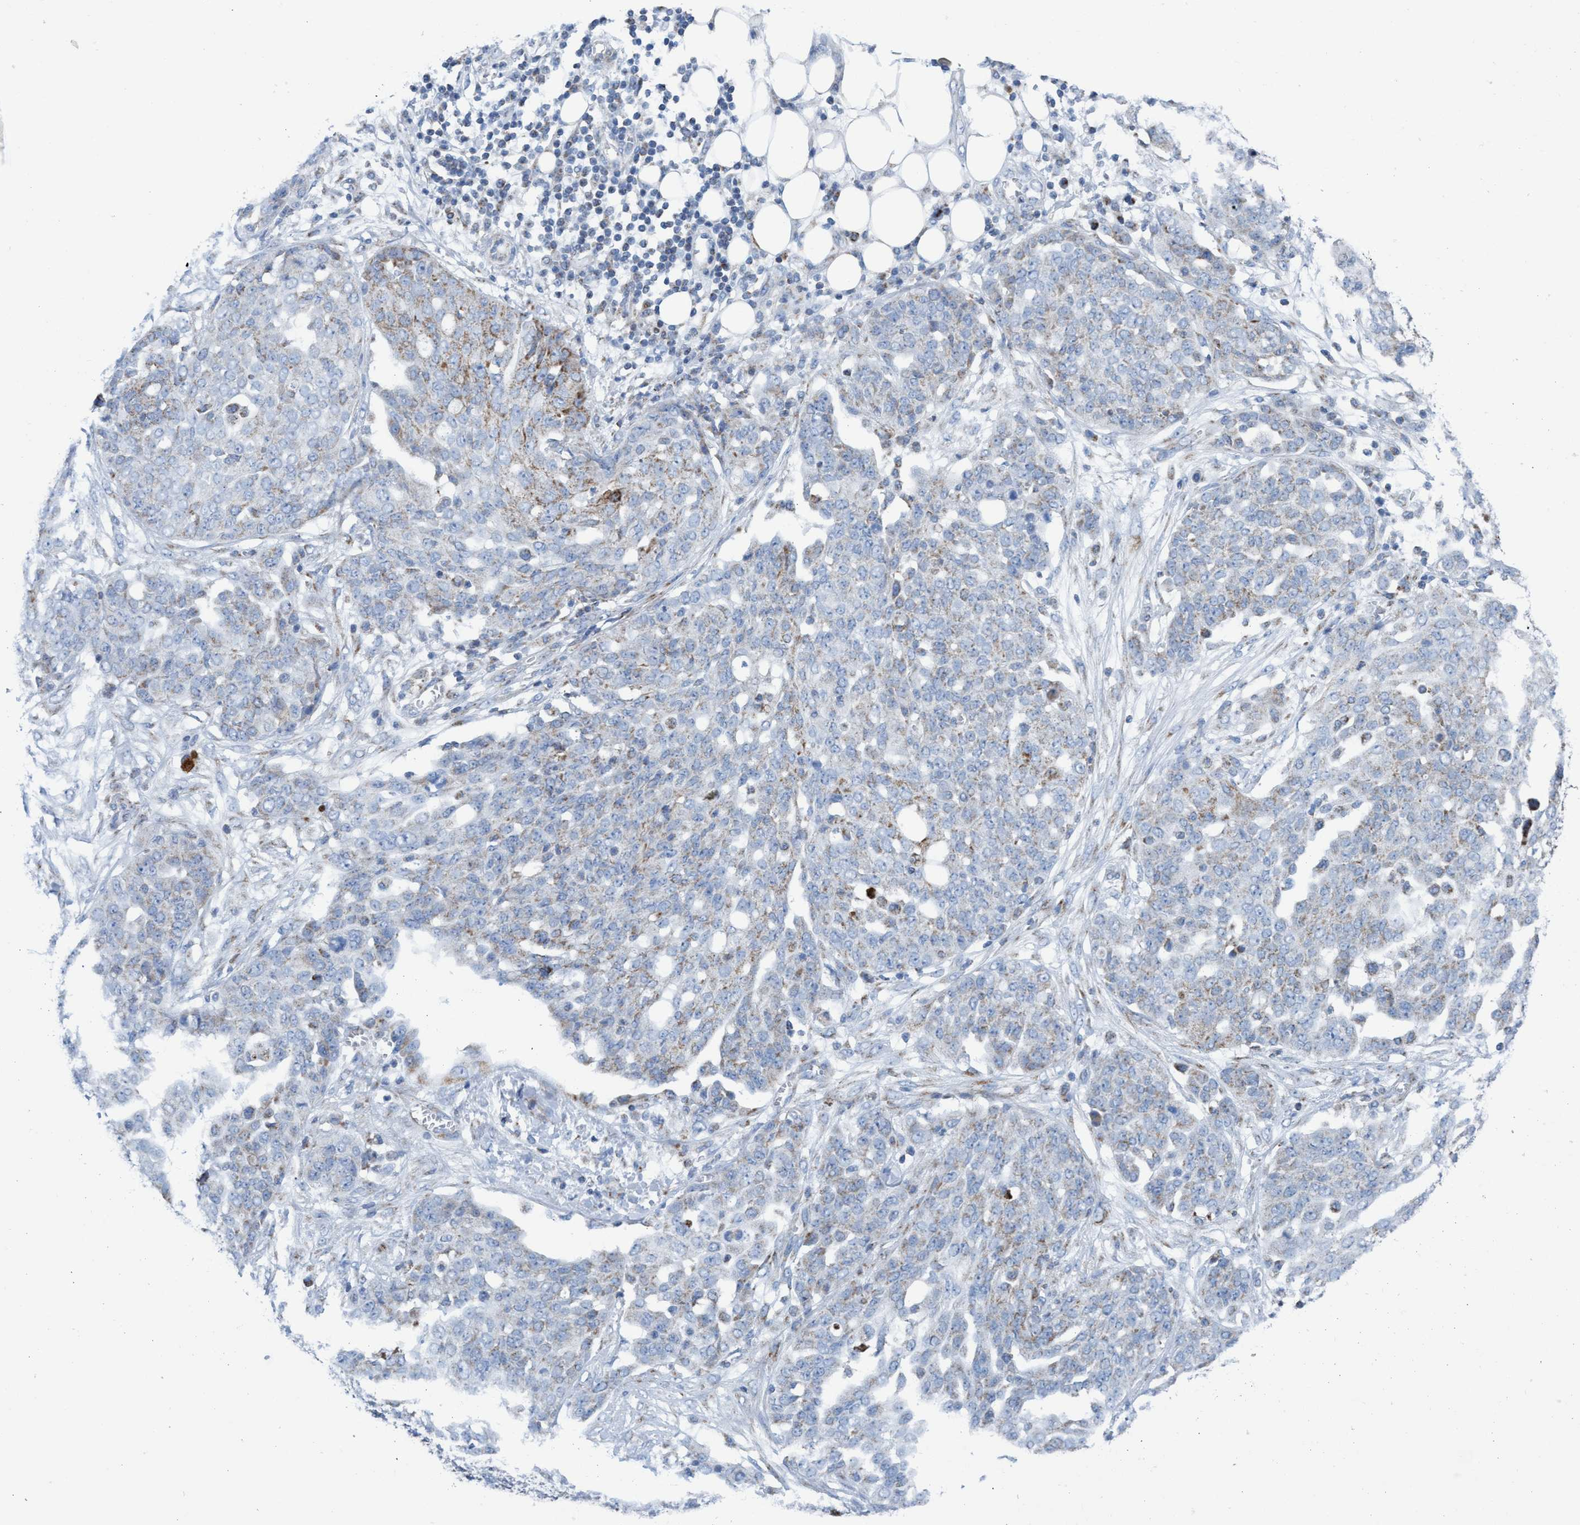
{"staining": {"intensity": "weak", "quantity": "25%-75%", "location": "cytoplasmic/membranous"}, "tissue": "ovarian cancer", "cell_type": "Tumor cells", "image_type": "cancer", "snomed": [{"axis": "morphology", "description": "Cystadenocarcinoma, serous, NOS"}, {"axis": "topography", "description": "Soft tissue"}, {"axis": "topography", "description": "Ovary"}], "caption": "This is an image of IHC staining of ovarian cancer, which shows weak positivity in the cytoplasmic/membranous of tumor cells.", "gene": "GGA3", "patient": {"sex": "female", "age": 57}}